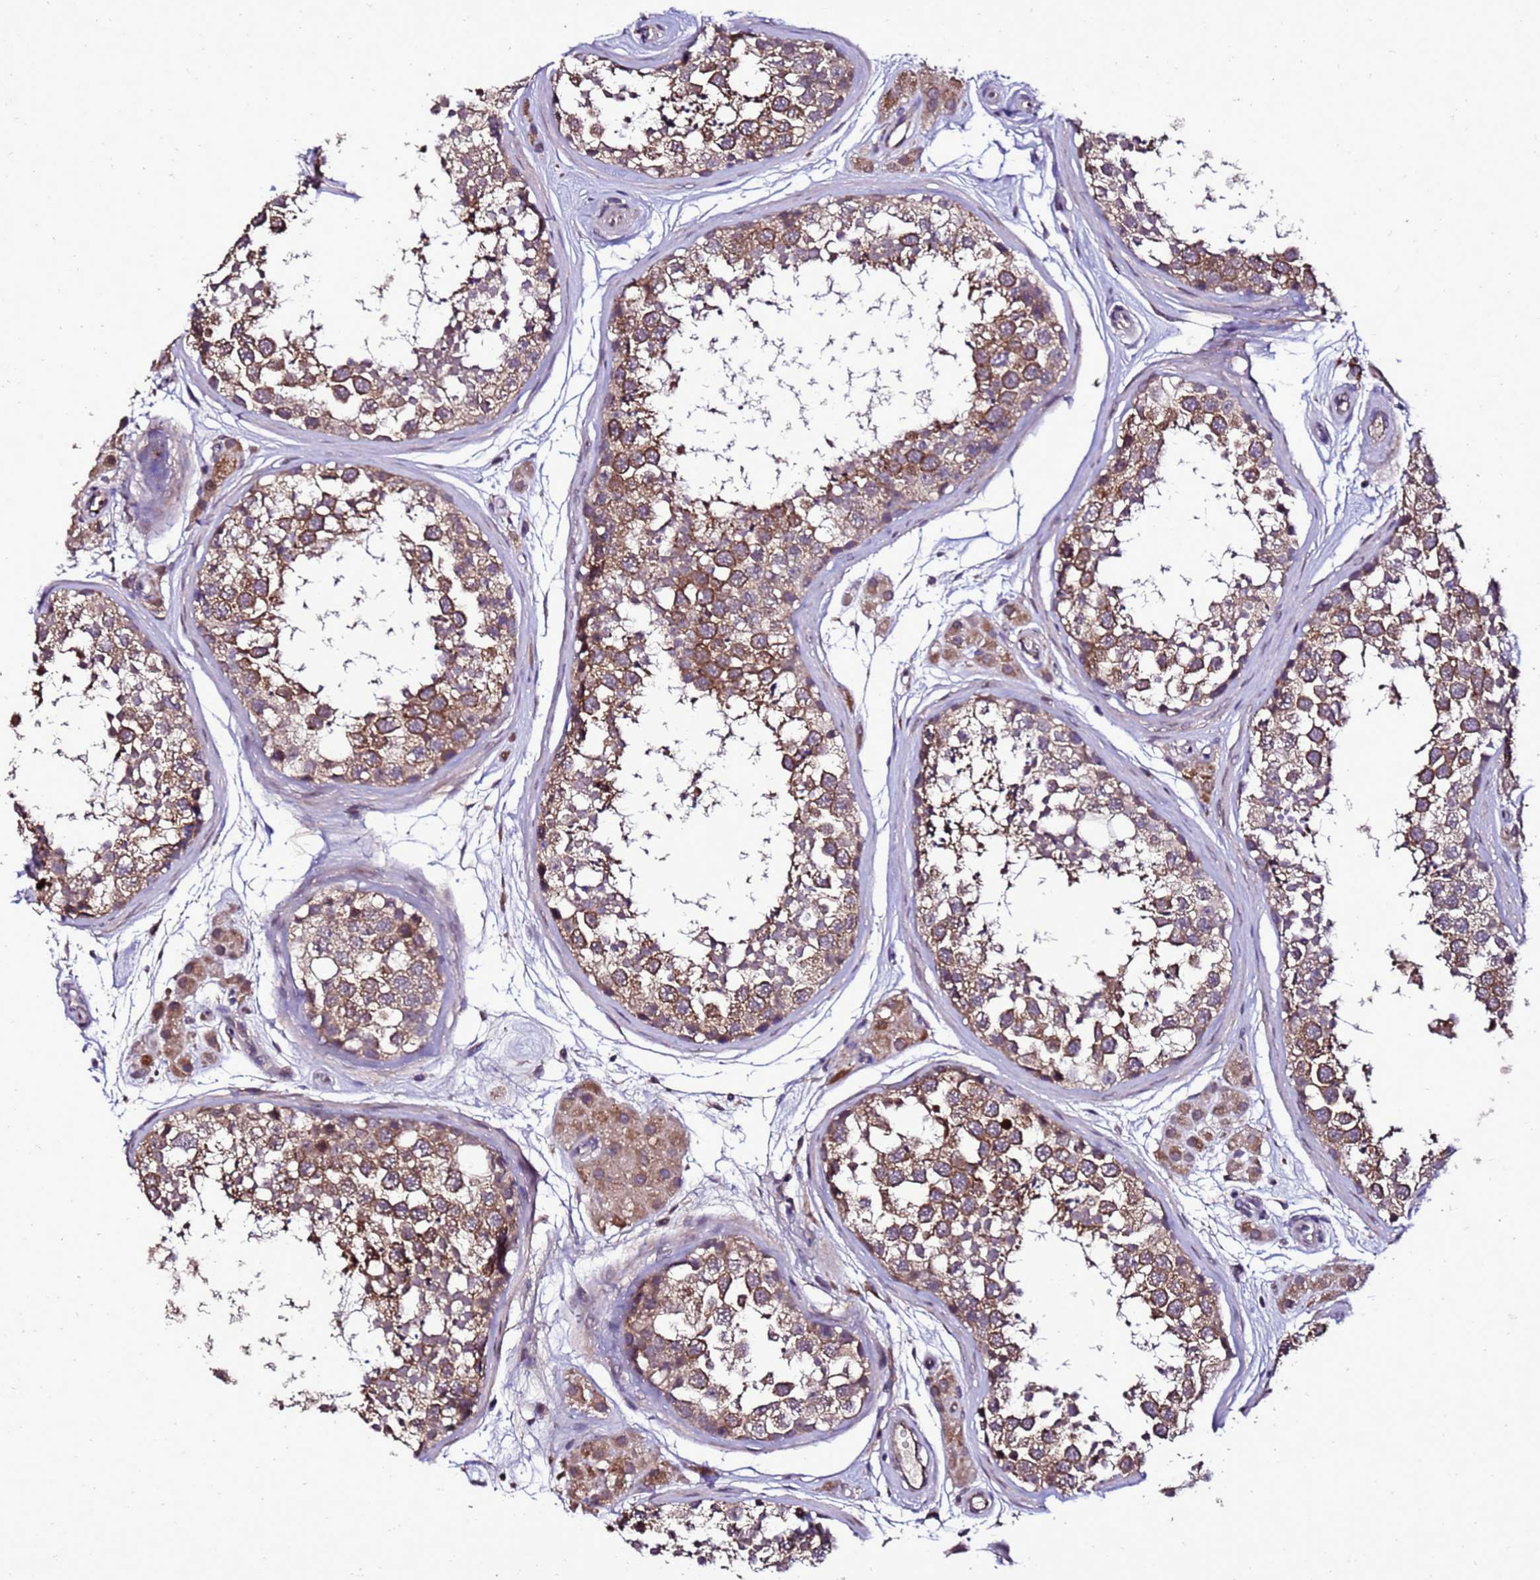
{"staining": {"intensity": "strong", "quantity": "25%-75%", "location": "cytoplasmic/membranous"}, "tissue": "testis", "cell_type": "Cells in seminiferous ducts", "image_type": "normal", "snomed": [{"axis": "morphology", "description": "Normal tissue, NOS"}, {"axis": "topography", "description": "Testis"}], "caption": "A brown stain highlights strong cytoplasmic/membranous expression of a protein in cells in seminiferous ducts of benign human testis.", "gene": "ZNF329", "patient": {"sex": "male", "age": 56}}